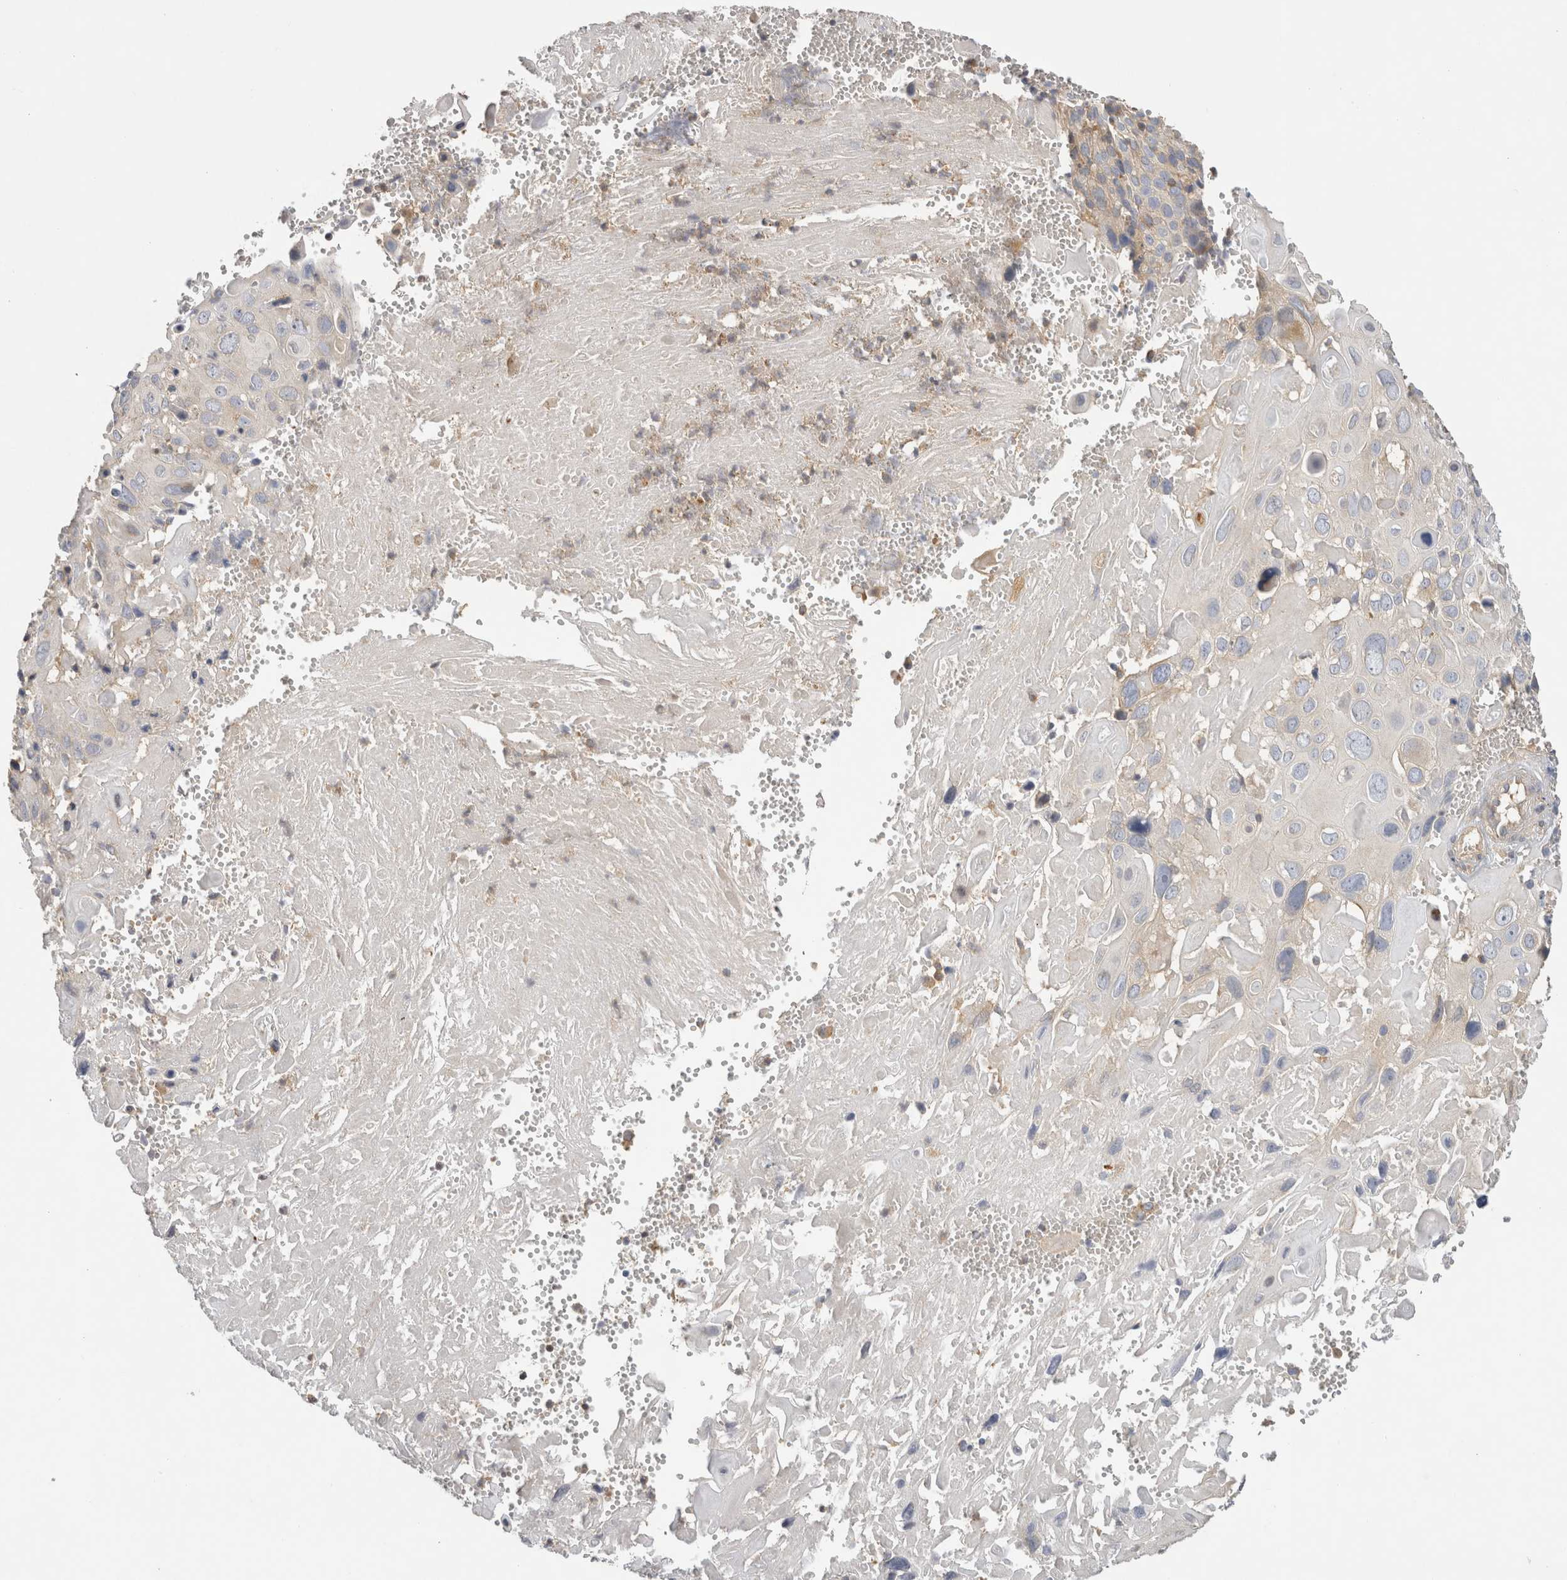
{"staining": {"intensity": "negative", "quantity": "none", "location": "none"}, "tissue": "cervical cancer", "cell_type": "Tumor cells", "image_type": "cancer", "snomed": [{"axis": "morphology", "description": "Squamous cell carcinoma, NOS"}, {"axis": "topography", "description": "Cervix"}], "caption": "Tumor cells show no significant protein staining in cervical cancer (squamous cell carcinoma).", "gene": "CHMP6", "patient": {"sex": "female", "age": 74}}